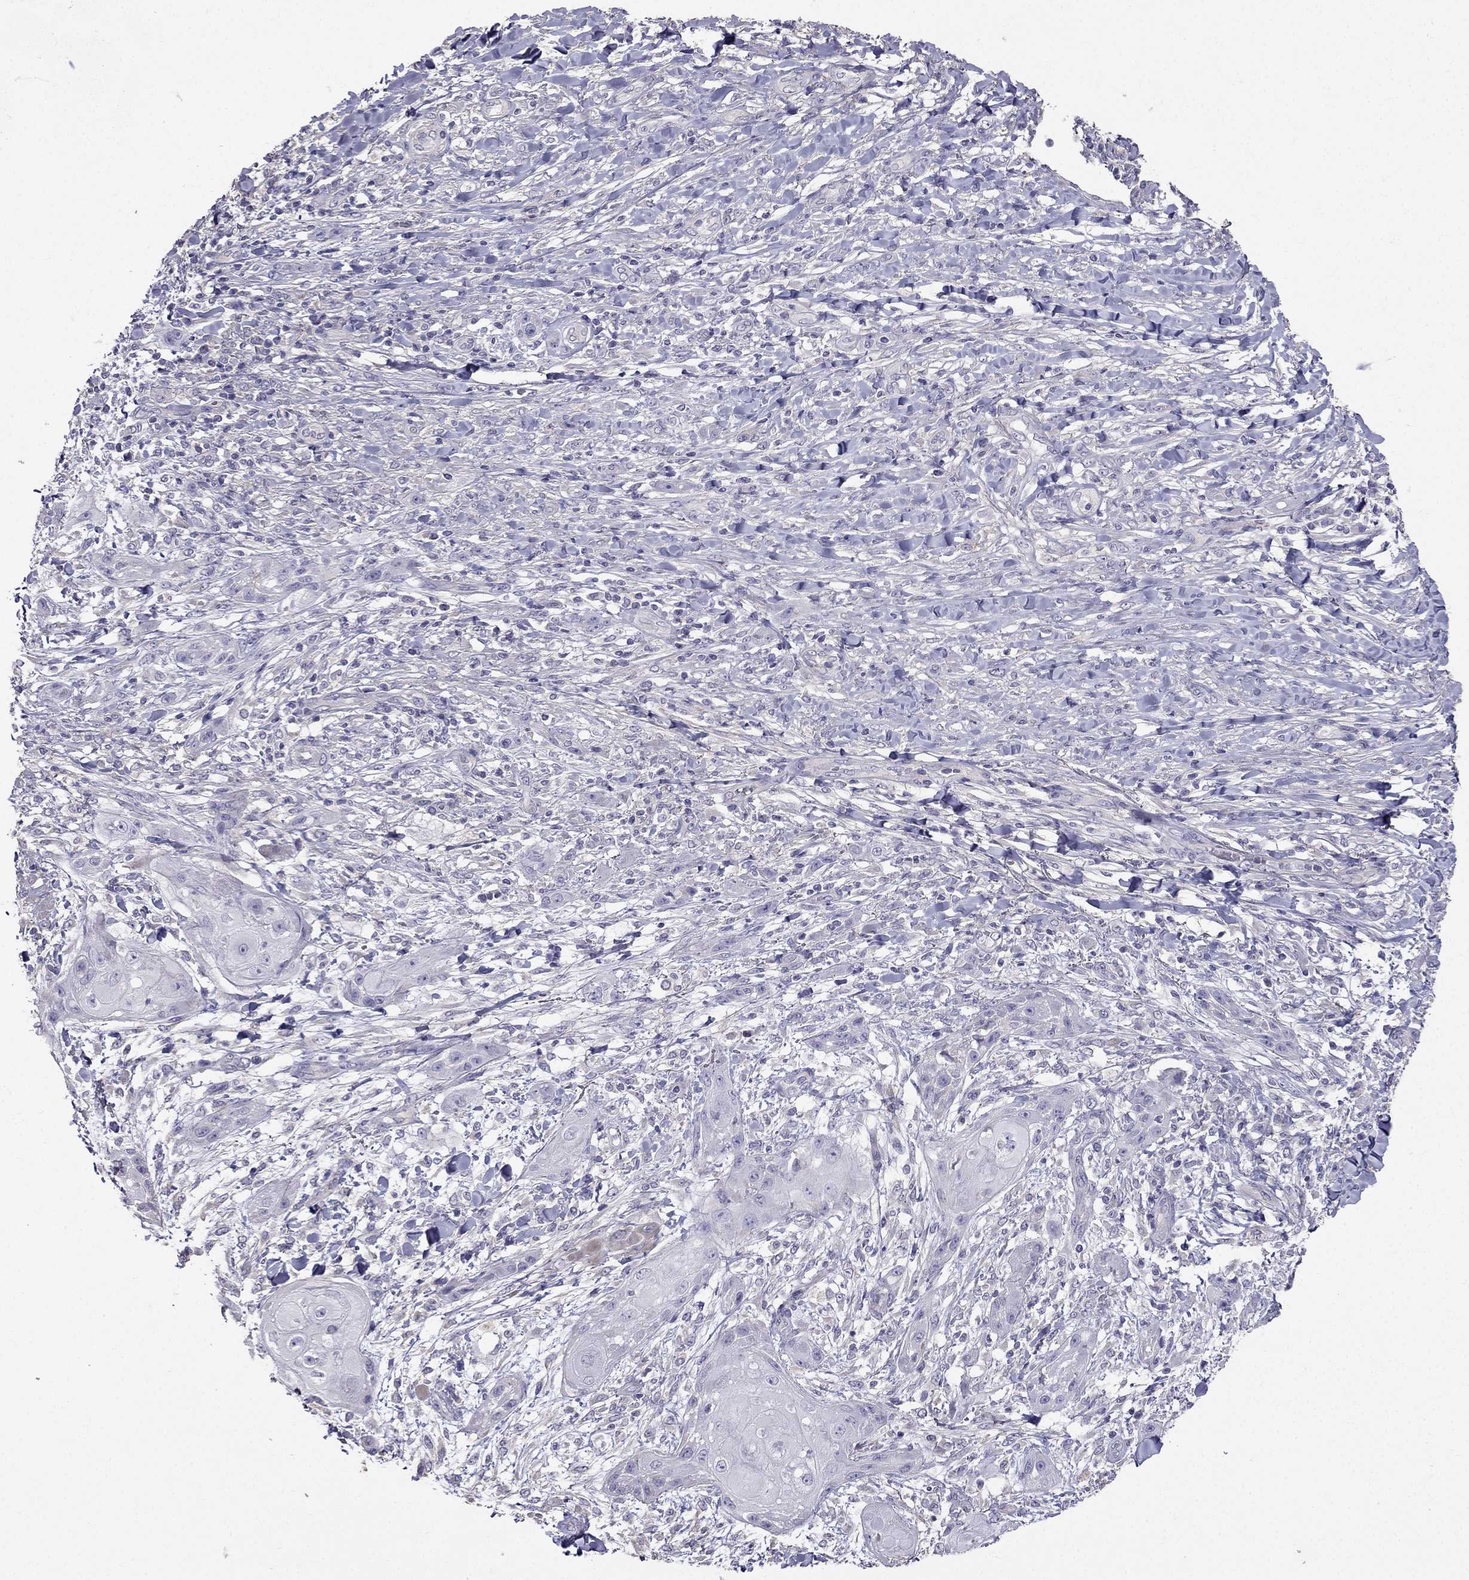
{"staining": {"intensity": "negative", "quantity": "none", "location": "none"}, "tissue": "skin cancer", "cell_type": "Tumor cells", "image_type": "cancer", "snomed": [{"axis": "morphology", "description": "Squamous cell carcinoma, NOS"}, {"axis": "topography", "description": "Skin"}], "caption": "Human skin cancer stained for a protein using immunohistochemistry (IHC) displays no staining in tumor cells.", "gene": "AS3MT", "patient": {"sex": "male", "age": 62}}